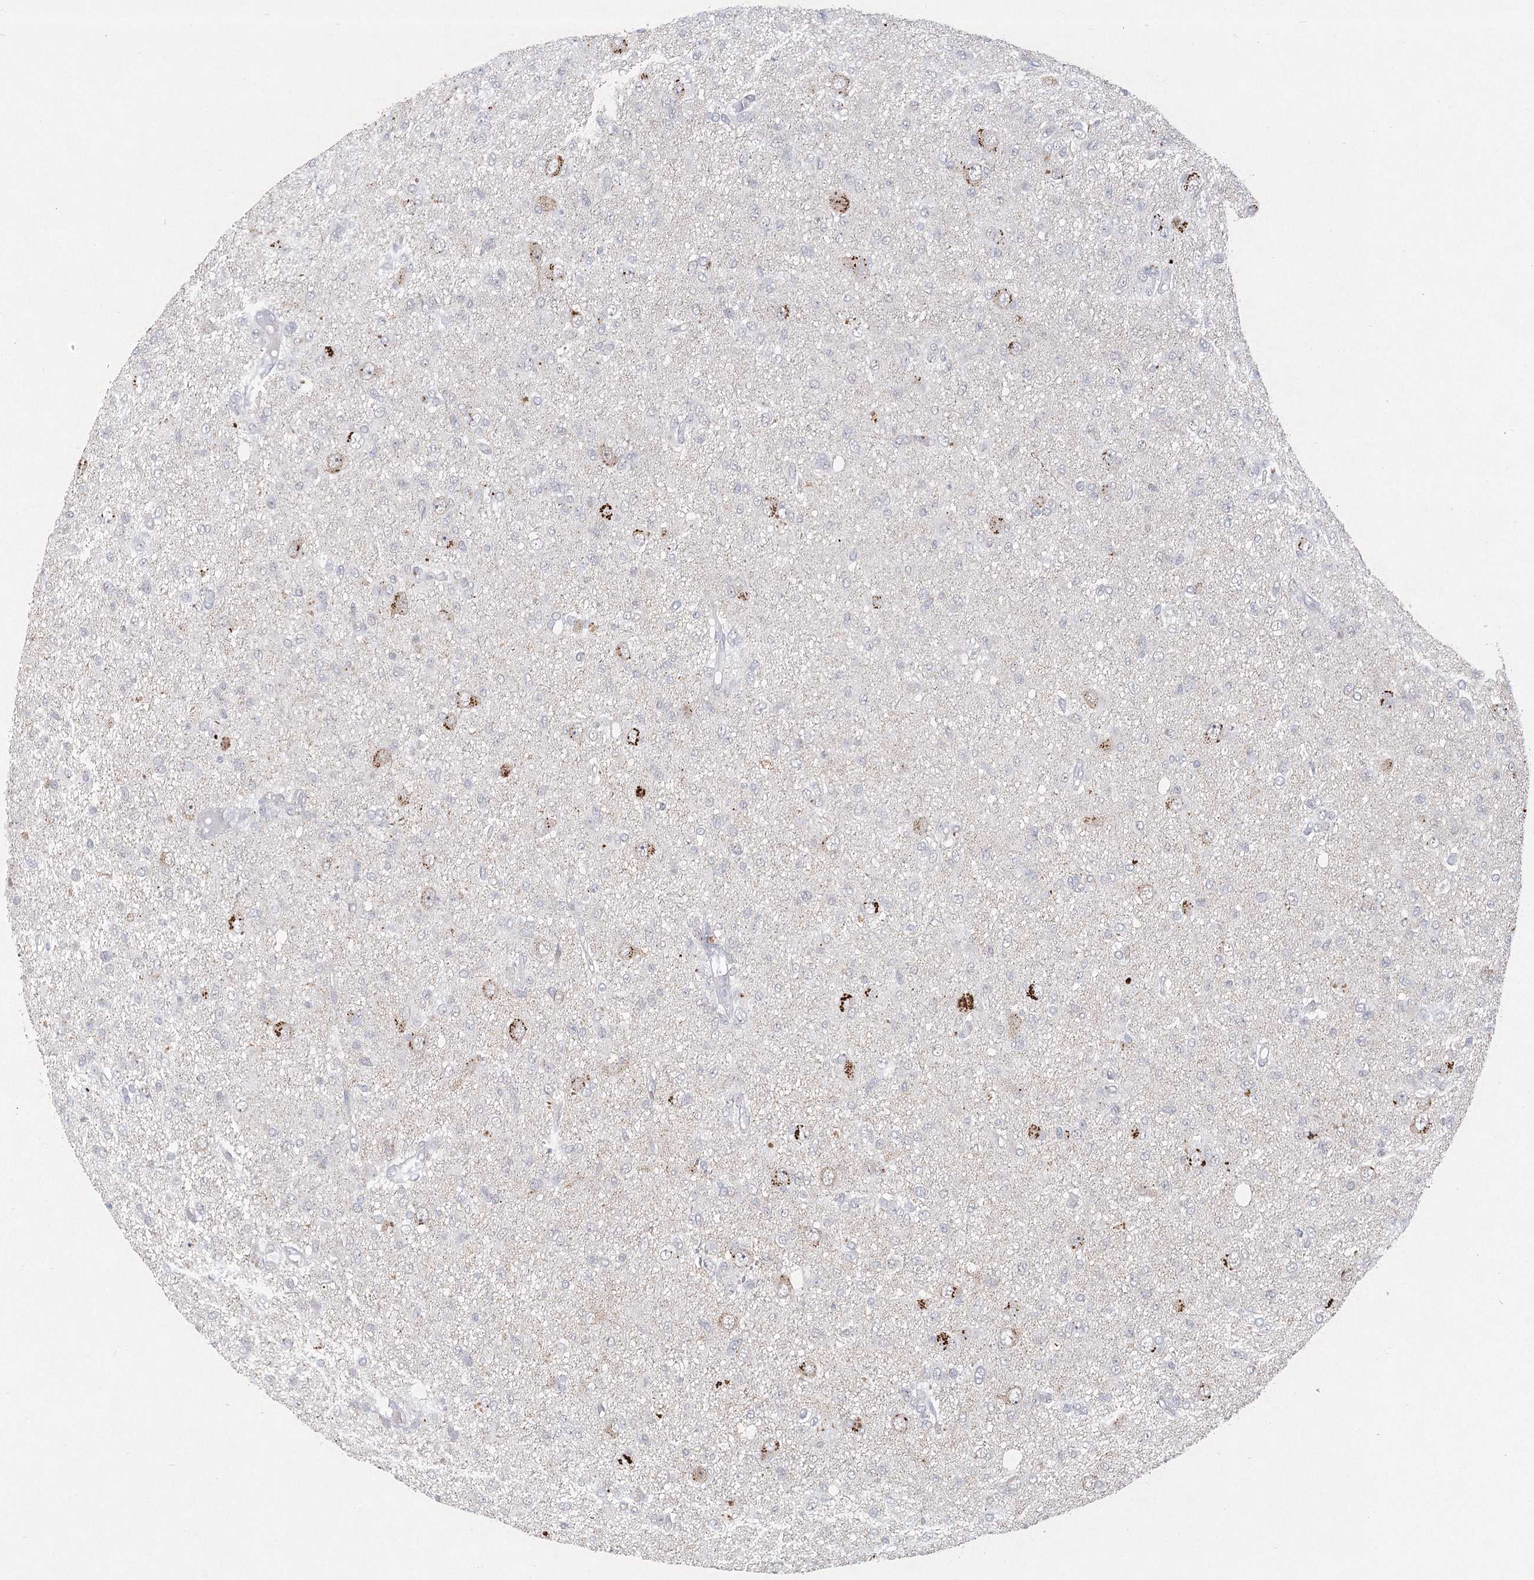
{"staining": {"intensity": "negative", "quantity": "none", "location": "none"}, "tissue": "glioma", "cell_type": "Tumor cells", "image_type": "cancer", "snomed": [{"axis": "morphology", "description": "Glioma, malignant, High grade"}, {"axis": "topography", "description": "Brain"}], "caption": "Micrograph shows no protein expression in tumor cells of high-grade glioma (malignant) tissue.", "gene": "CIB4", "patient": {"sex": "female", "age": 59}}